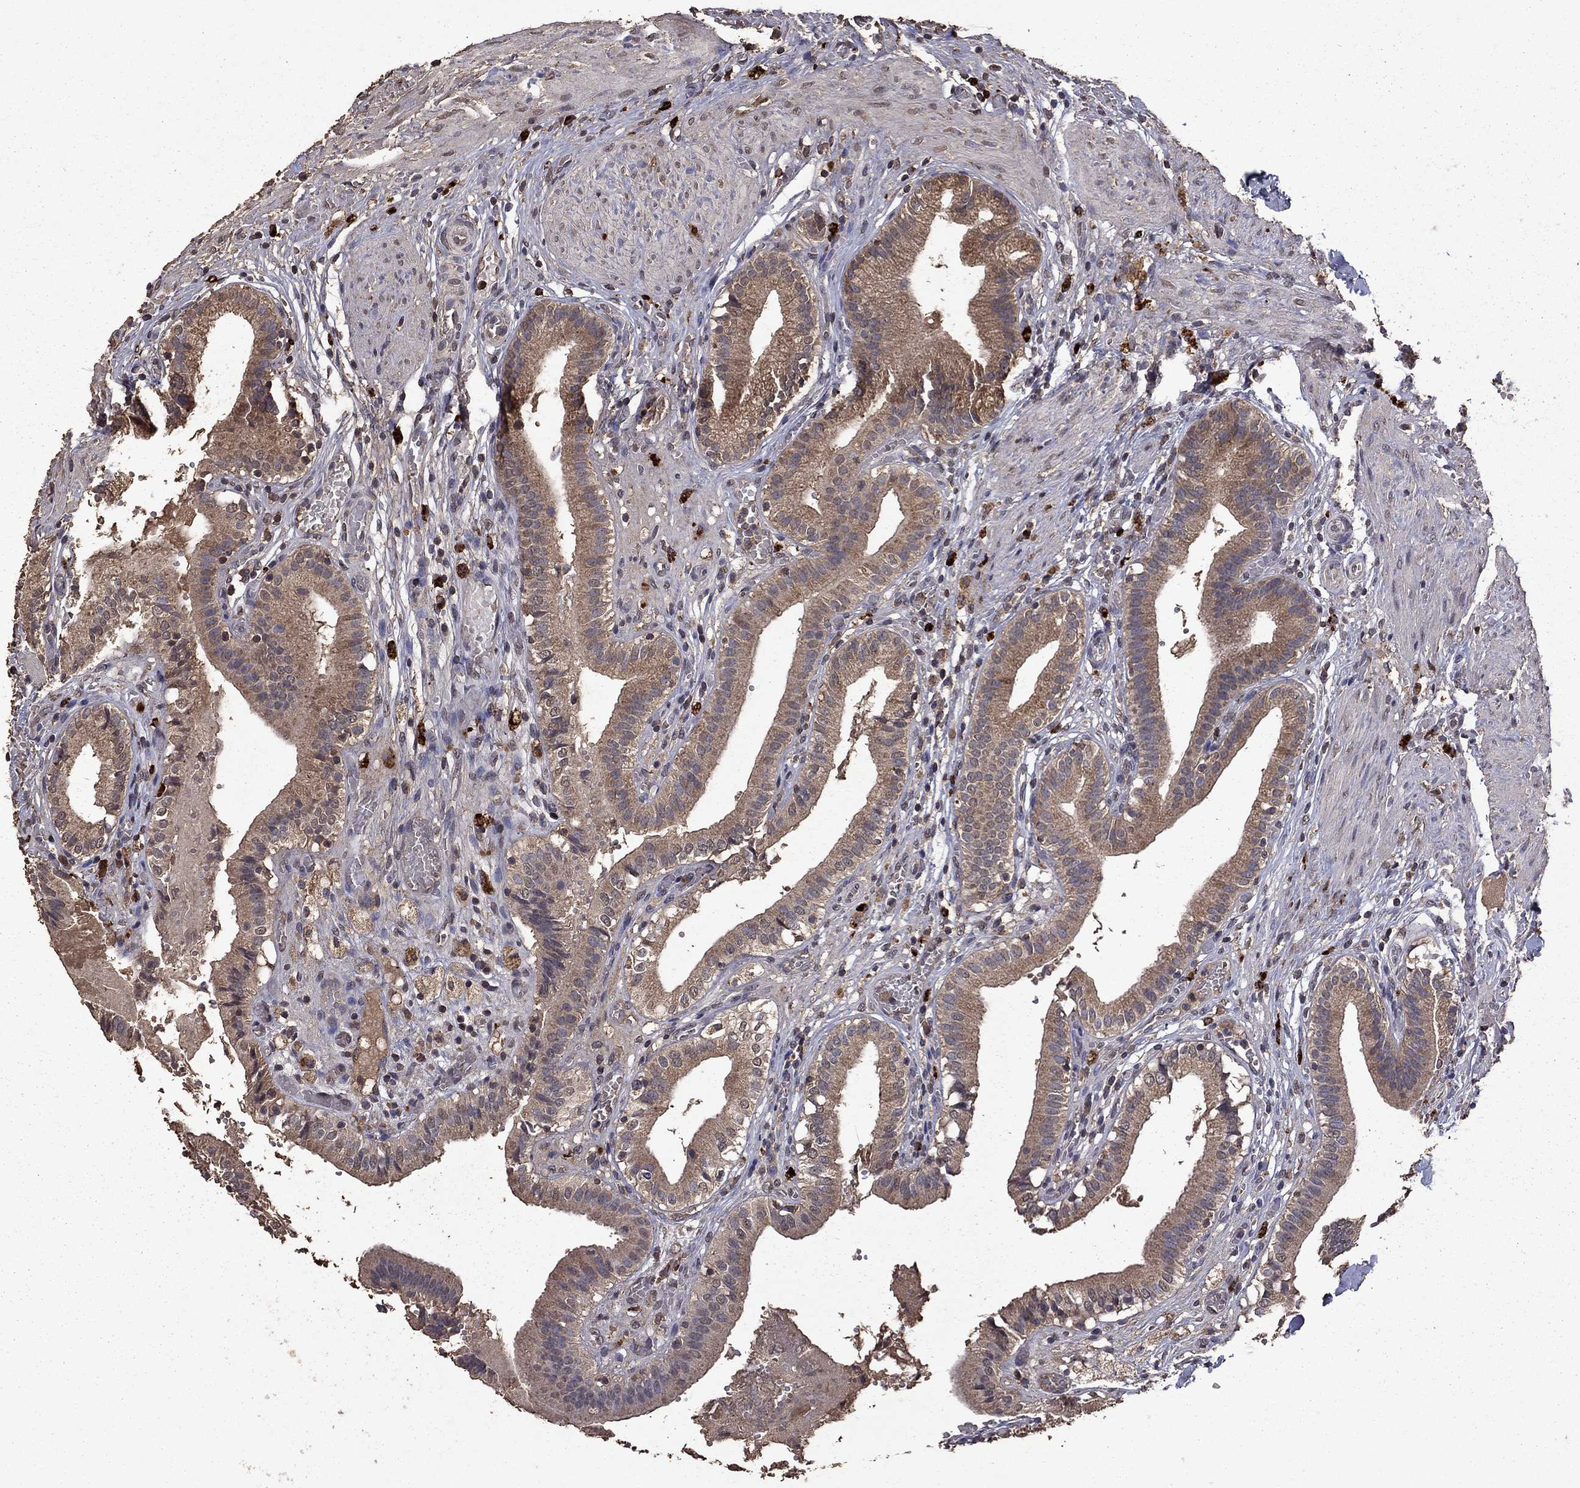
{"staining": {"intensity": "moderate", "quantity": "25%-75%", "location": "cytoplasmic/membranous"}, "tissue": "gallbladder", "cell_type": "Glandular cells", "image_type": "normal", "snomed": [{"axis": "morphology", "description": "Normal tissue, NOS"}, {"axis": "topography", "description": "Gallbladder"}], "caption": "DAB immunohistochemical staining of benign human gallbladder displays moderate cytoplasmic/membranous protein positivity in about 25%-75% of glandular cells.", "gene": "SERPINA5", "patient": {"sex": "female", "age": 24}}